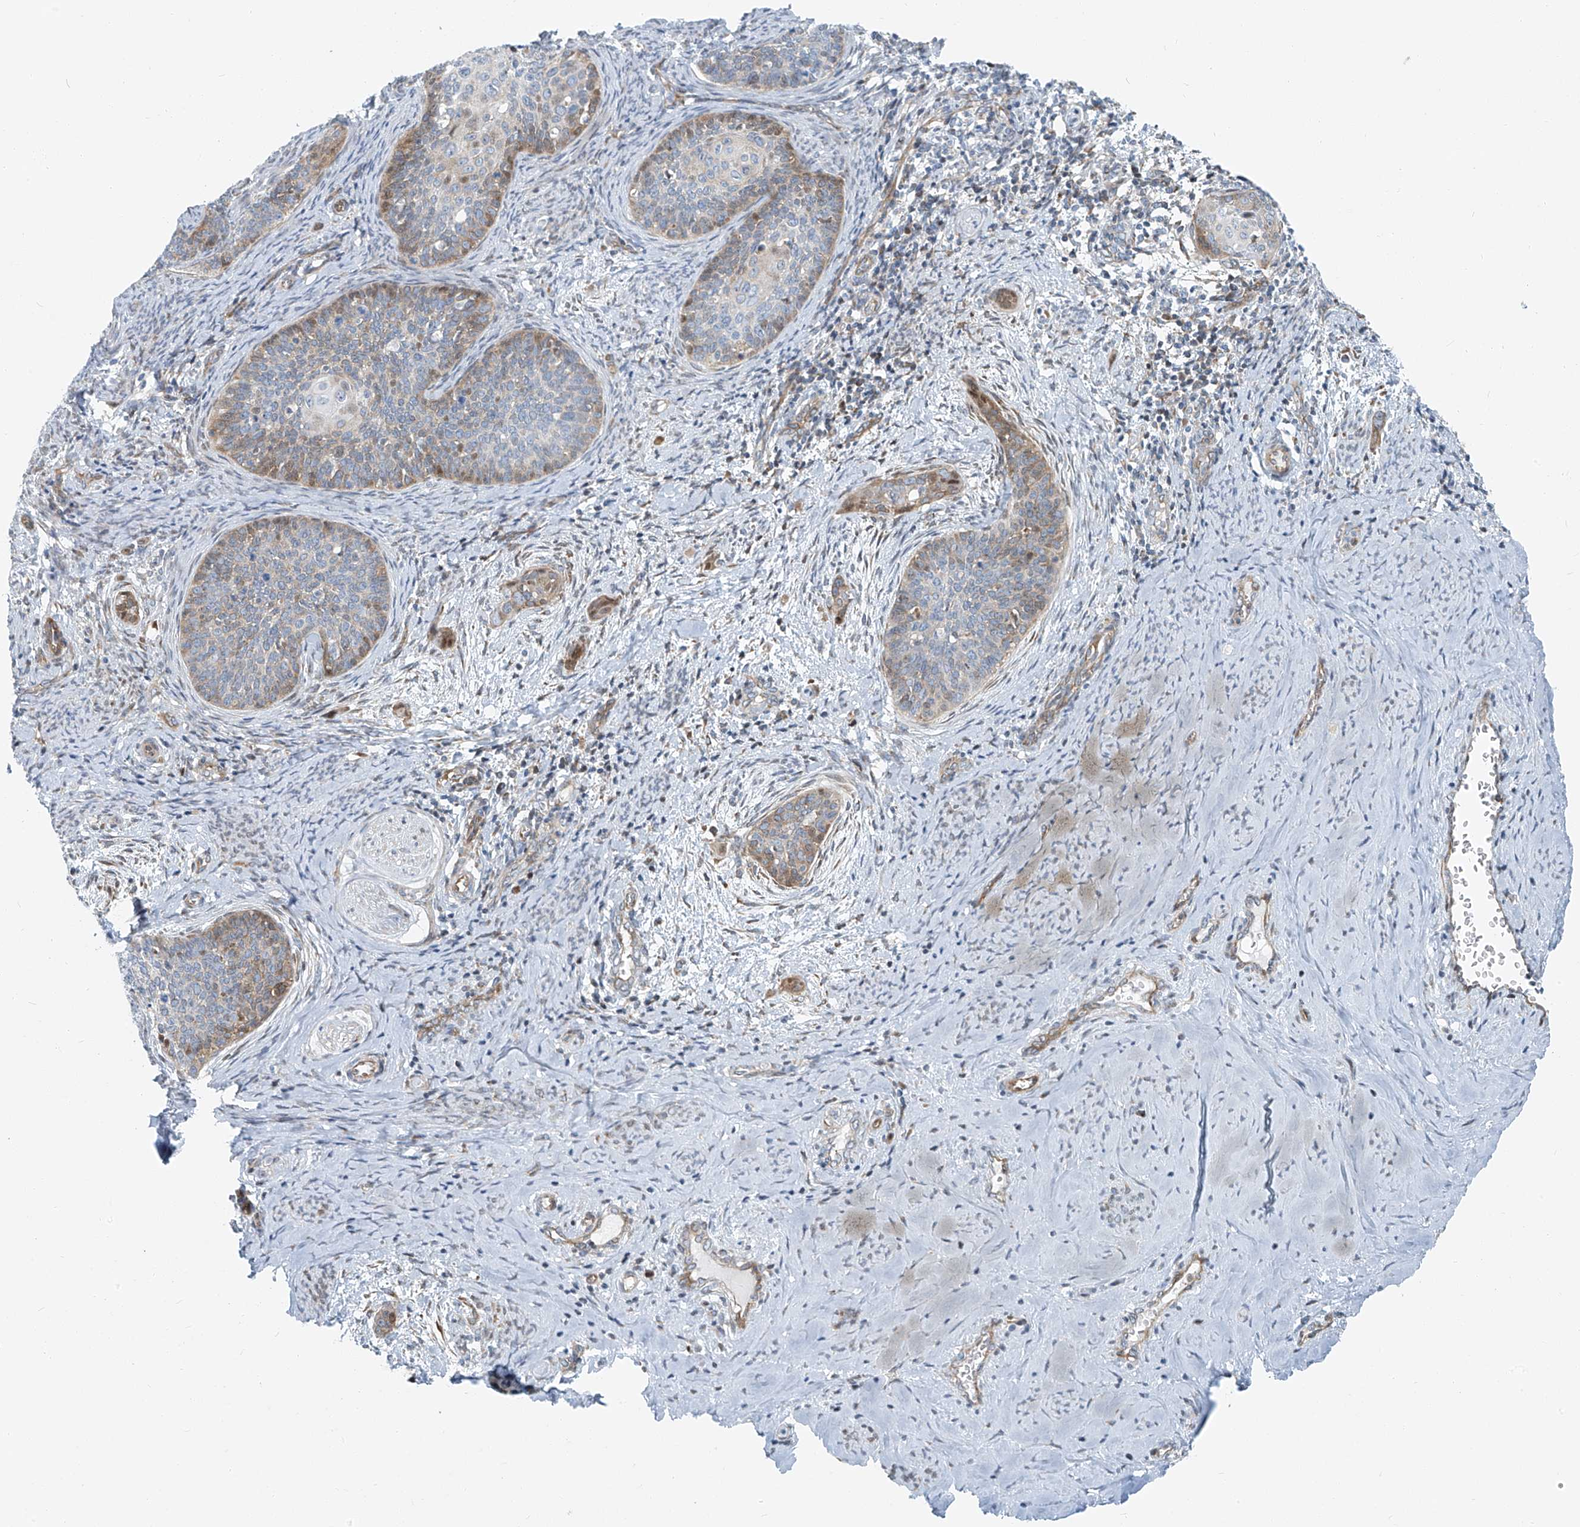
{"staining": {"intensity": "weak", "quantity": "<25%", "location": "cytoplasmic/membranous"}, "tissue": "cervical cancer", "cell_type": "Tumor cells", "image_type": "cancer", "snomed": [{"axis": "morphology", "description": "Squamous cell carcinoma, NOS"}, {"axis": "topography", "description": "Cervix"}], "caption": "Tumor cells show no significant protein staining in squamous cell carcinoma (cervical). (Brightfield microscopy of DAB immunohistochemistry (IHC) at high magnification).", "gene": "HIC2", "patient": {"sex": "female", "age": 33}}